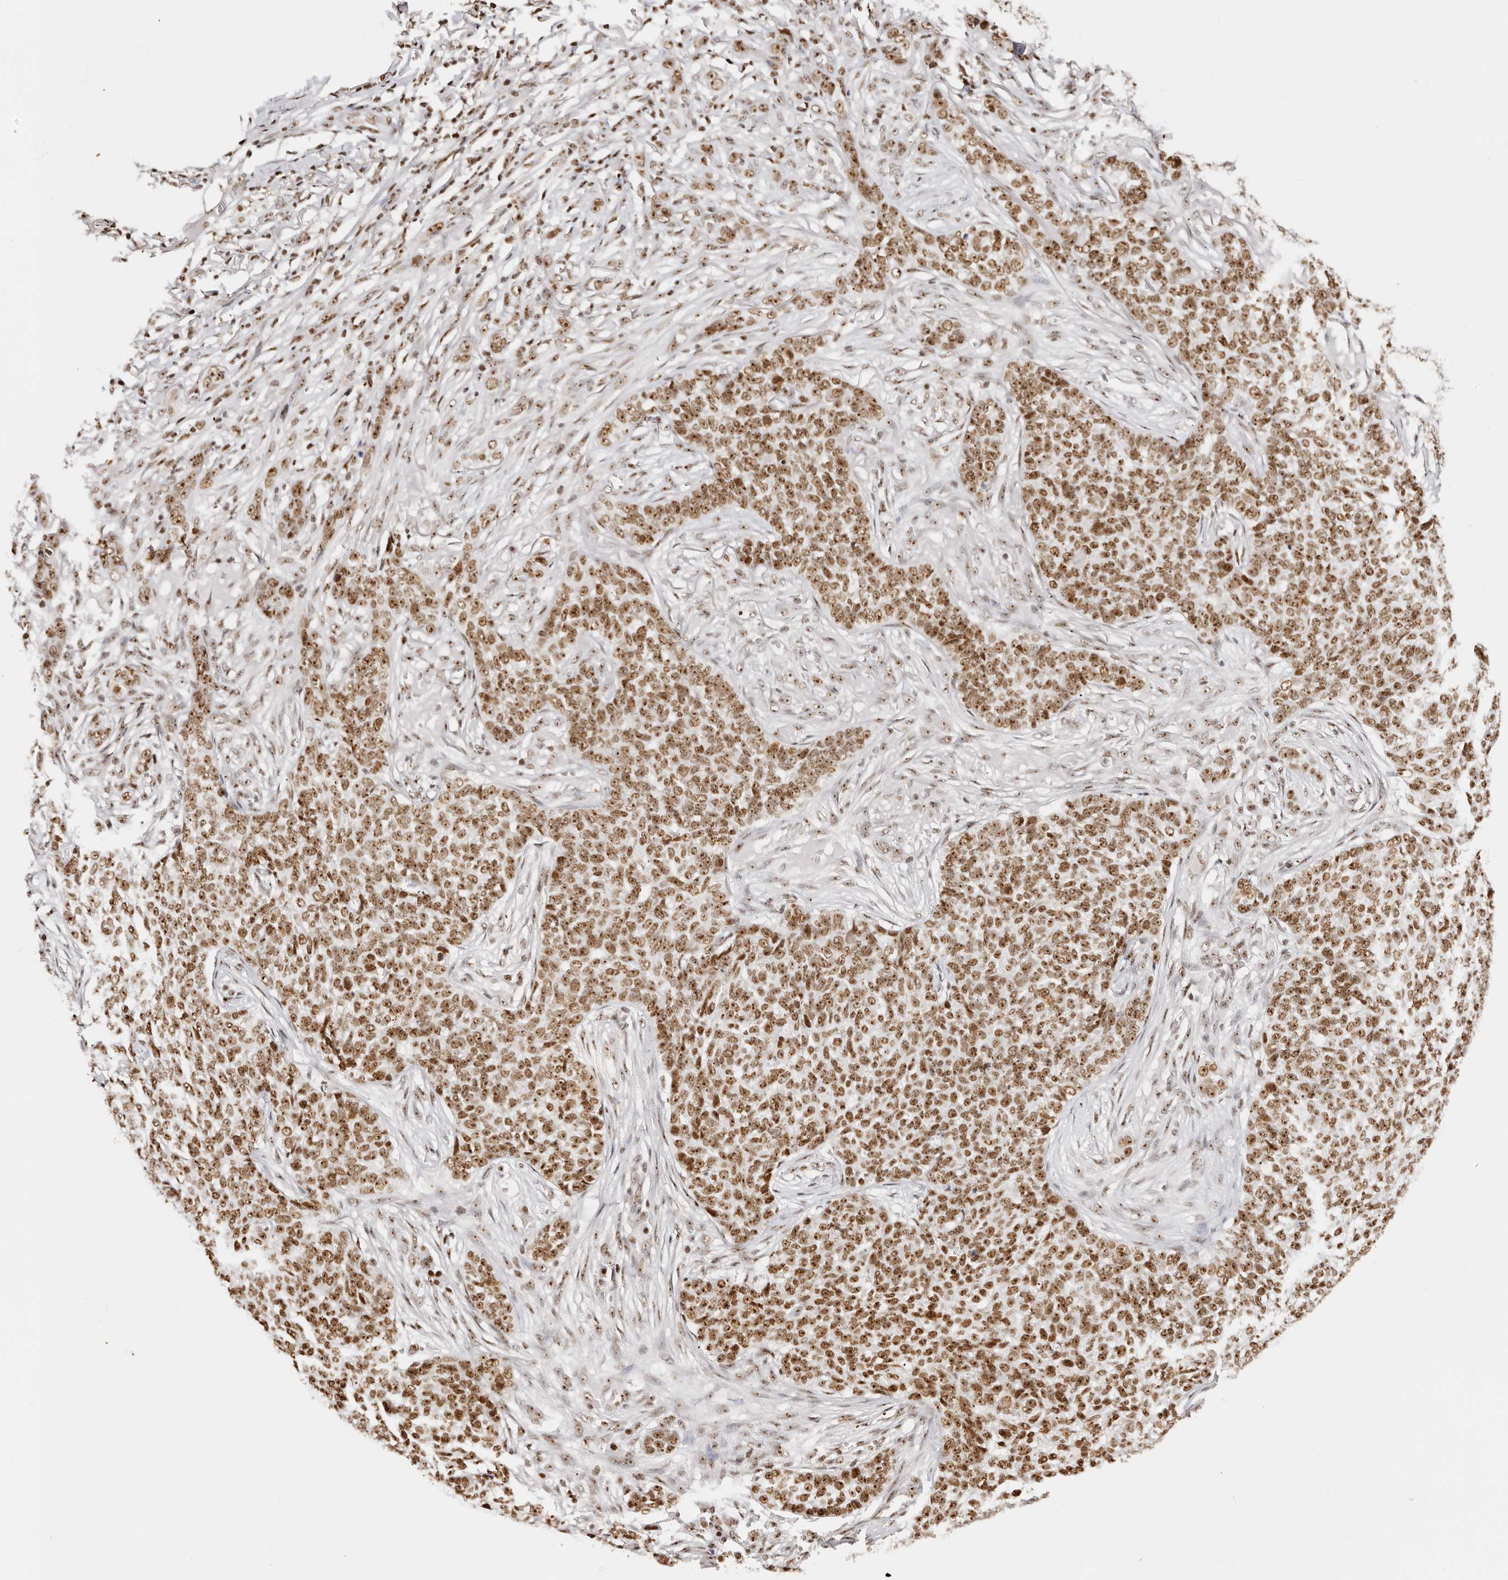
{"staining": {"intensity": "strong", "quantity": ">75%", "location": "nuclear"}, "tissue": "skin cancer", "cell_type": "Tumor cells", "image_type": "cancer", "snomed": [{"axis": "morphology", "description": "Basal cell carcinoma"}, {"axis": "topography", "description": "Skin"}], "caption": "Brown immunohistochemical staining in skin cancer (basal cell carcinoma) demonstrates strong nuclear staining in about >75% of tumor cells.", "gene": "IQGAP3", "patient": {"sex": "male", "age": 85}}